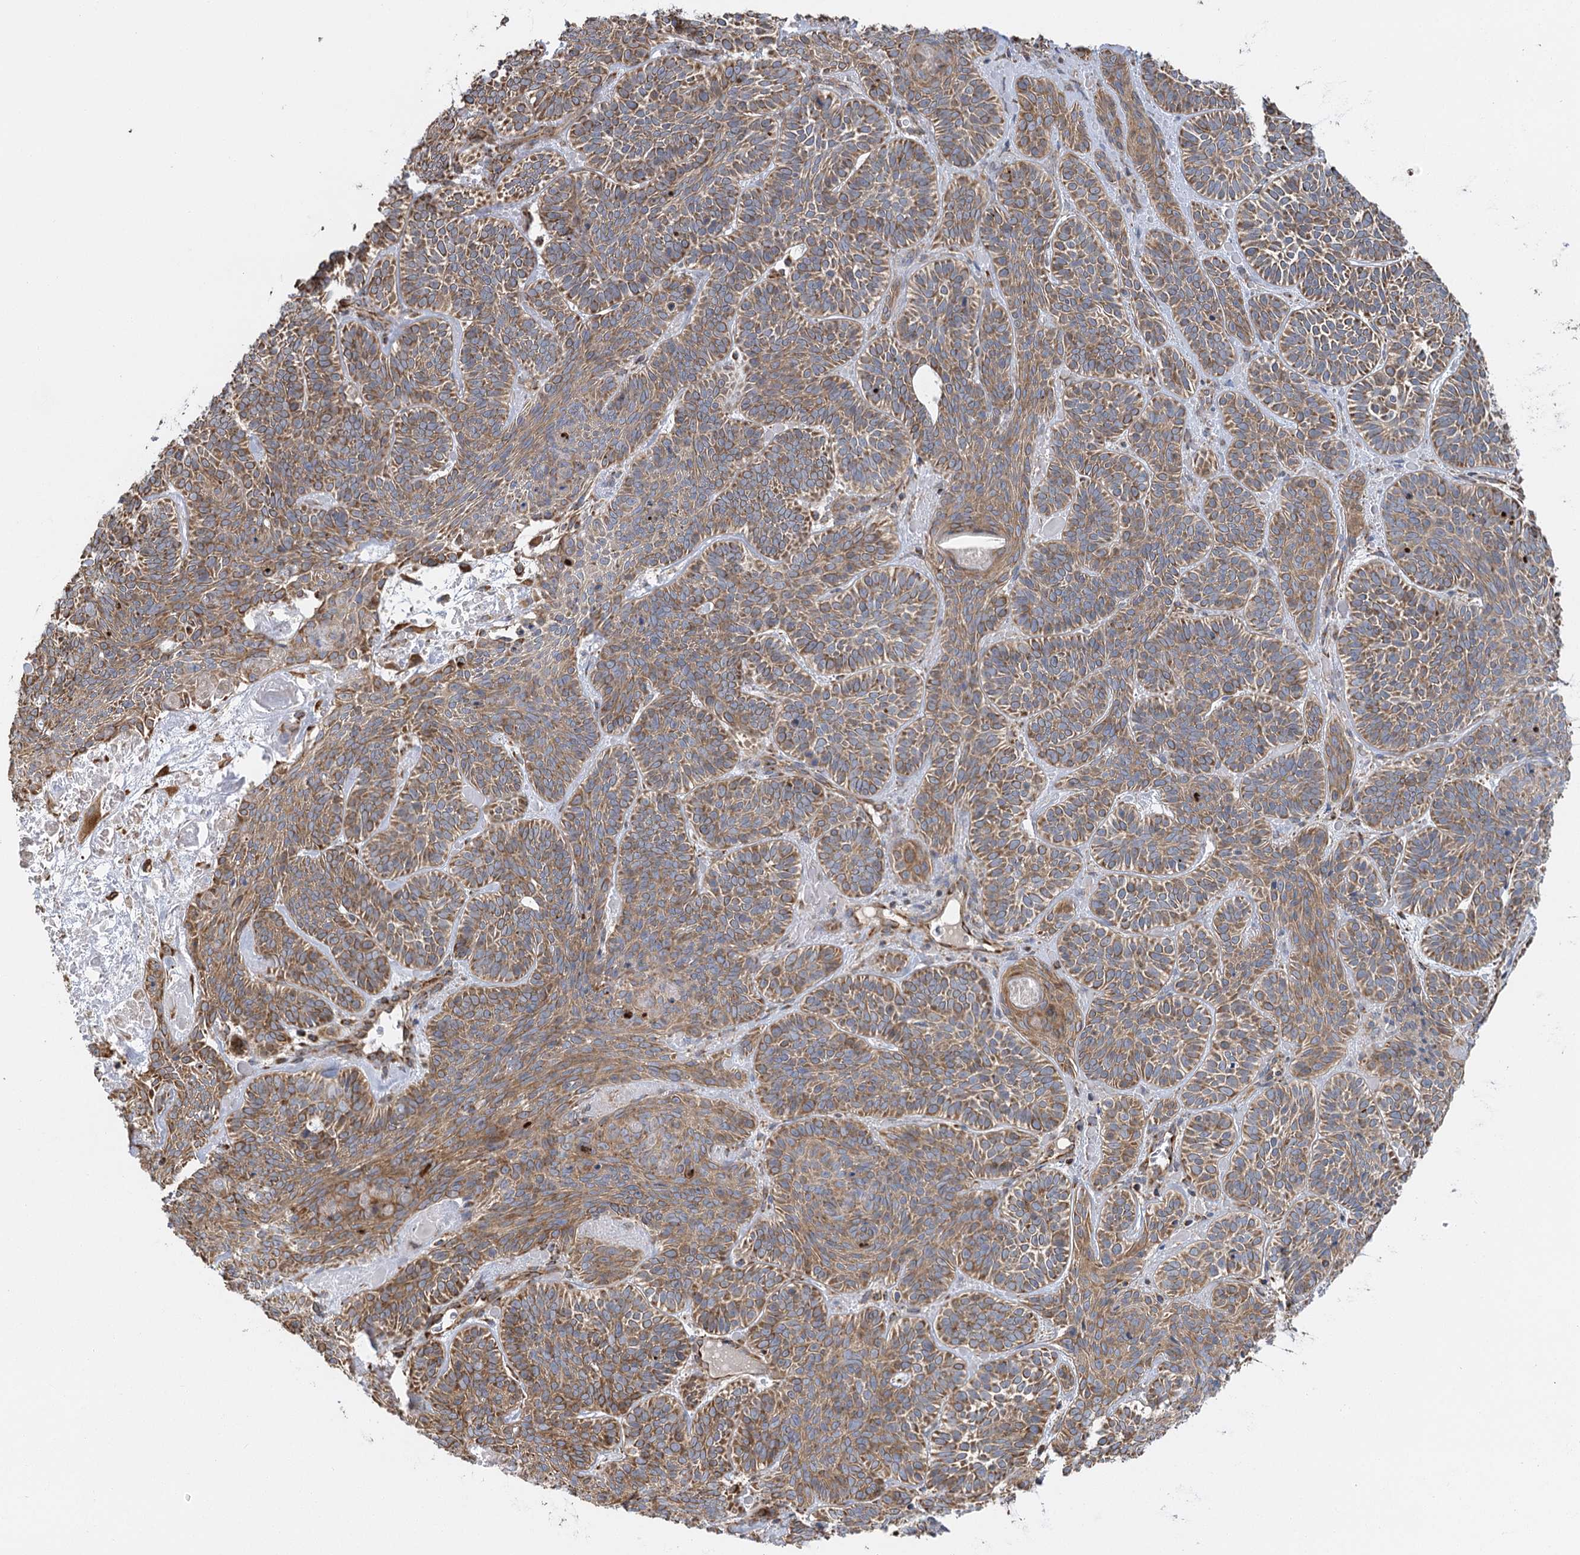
{"staining": {"intensity": "moderate", "quantity": ">75%", "location": "cytoplasmic/membranous"}, "tissue": "skin cancer", "cell_type": "Tumor cells", "image_type": "cancer", "snomed": [{"axis": "morphology", "description": "Basal cell carcinoma"}, {"axis": "topography", "description": "Skin"}], "caption": "Moderate cytoplasmic/membranous expression for a protein is identified in approximately >75% of tumor cells of skin basal cell carcinoma using immunohistochemistry.", "gene": "IL11RA", "patient": {"sex": "male", "age": 85}}